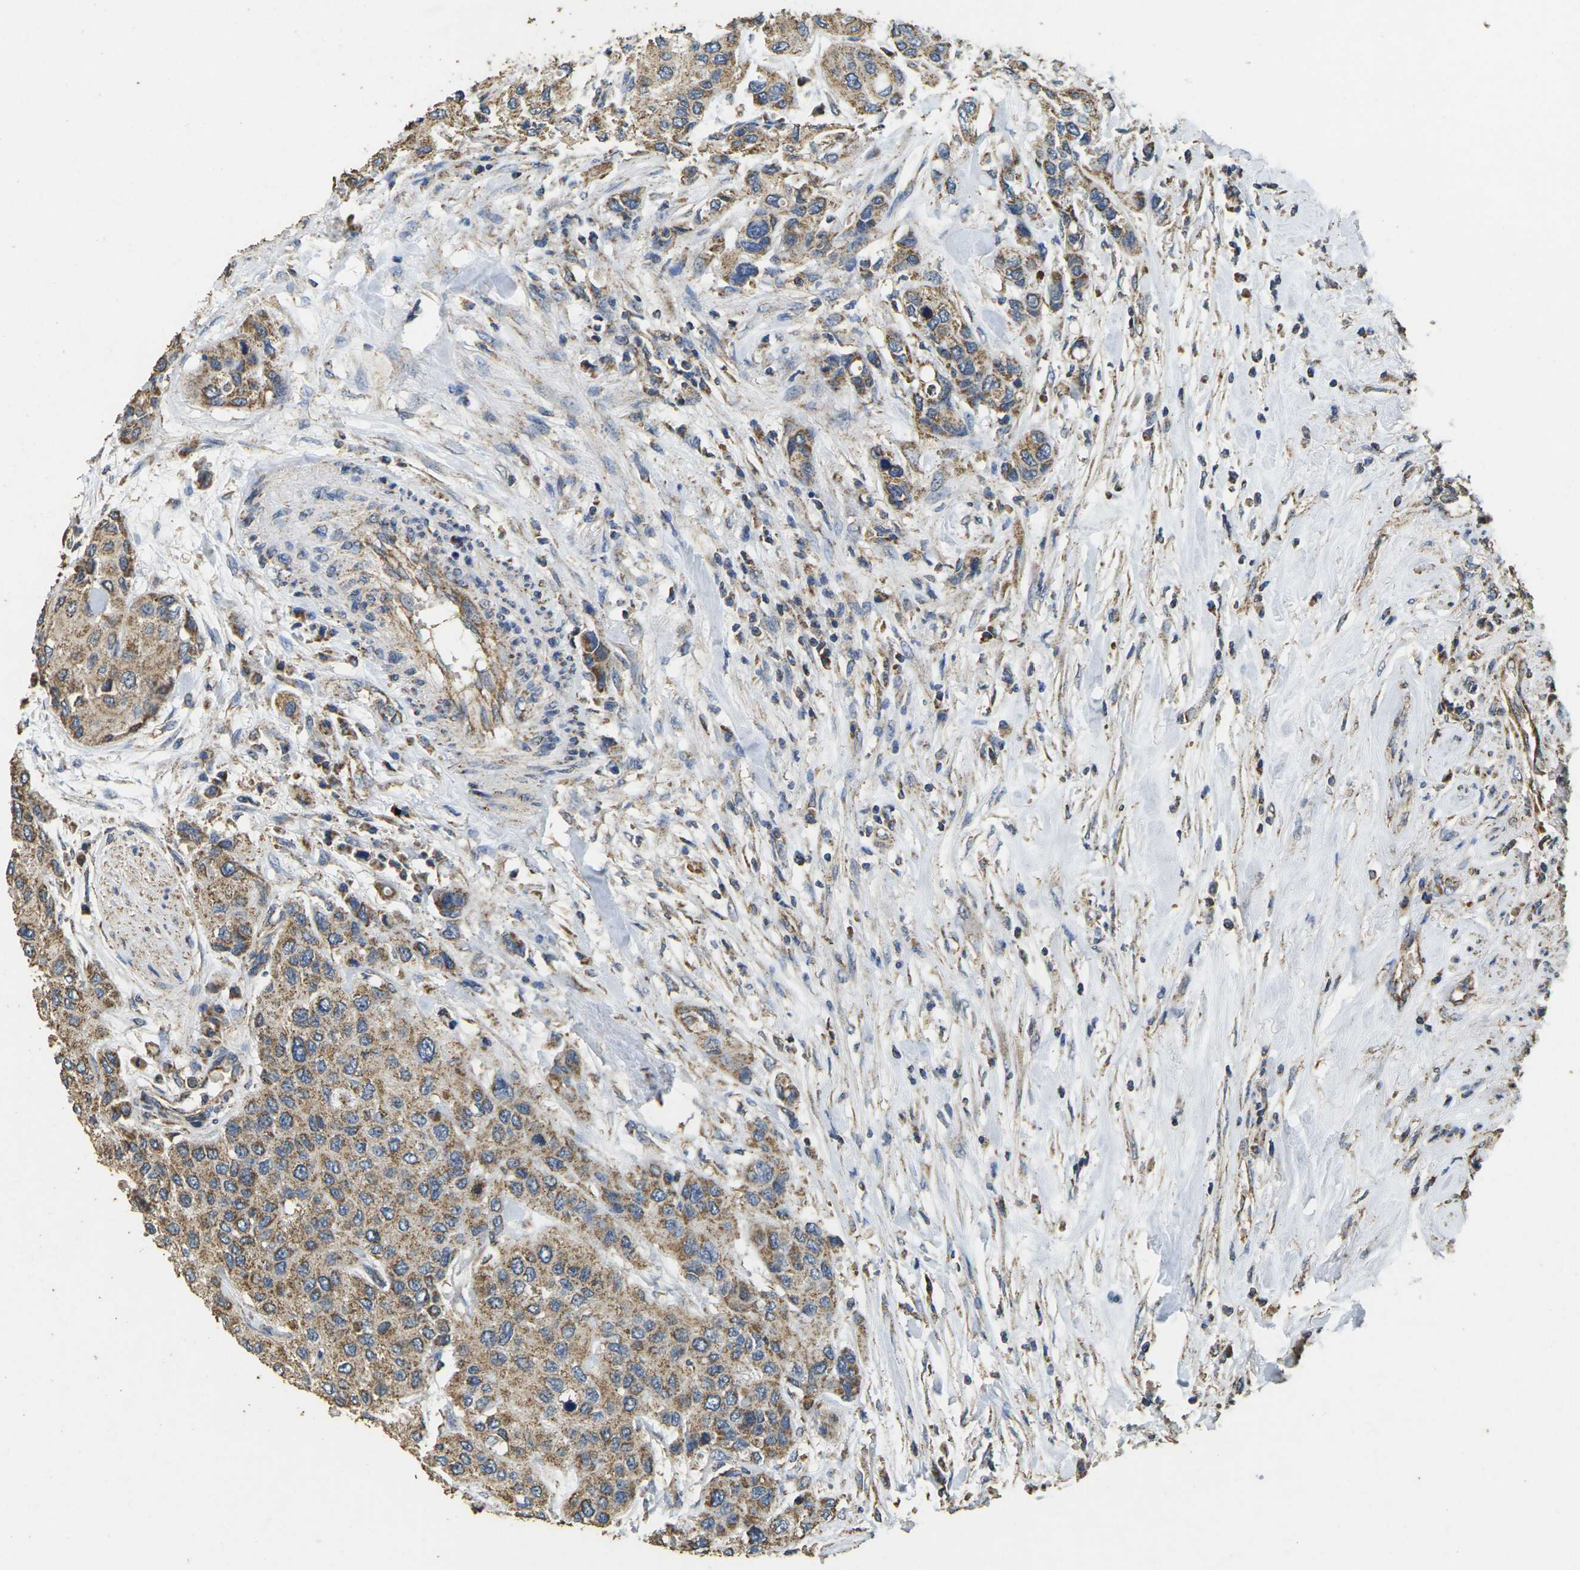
{"staining": {"intensity": "weak", "quantity": ">75%", "location": "cytoplasmic/membranous"}, "tissue": "urothelial cancer", "cell_type": "Tumor cells", "image_type": "cancer", "snomed": [{"axis": "morphology", "description": "Urothelial carcinoma, High grade"}, {"axis": "topography", "description": "Urinary bladder"}], "caption": "Tumor cells show low levels of weak cytoplasmic/membranous staining in about >75% of cells in human urothelial cancer.", "gene": "MAPK11", "patient": {"sex": "female", "age": 56}}